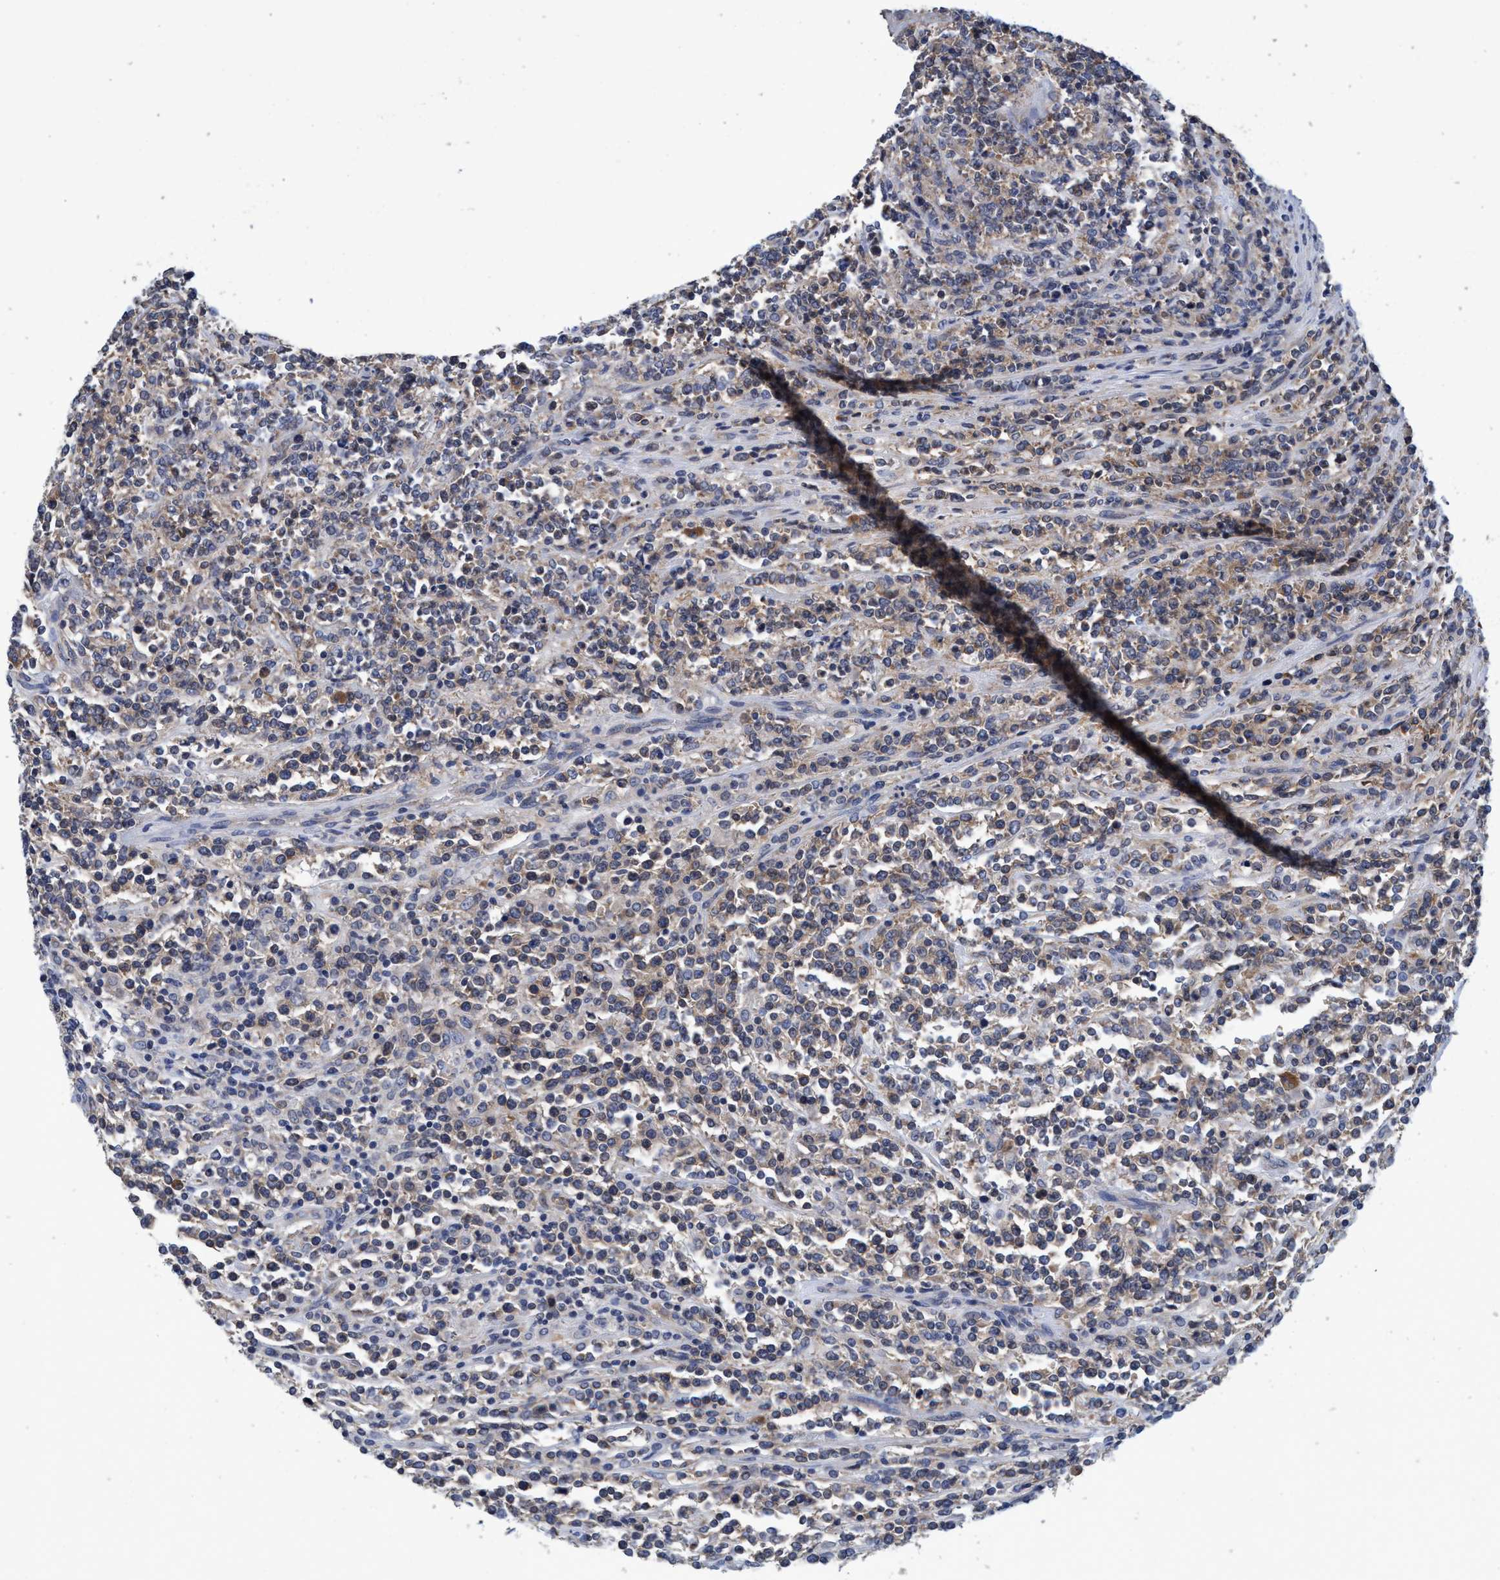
{"staining": {"intensity": "weak", "quantity": "25%-75%", "location": "cytoplasmic/membranous"}, "tissue": "lymphoma", "cell_type": "Tumor cells", "image_type": "cancer", "snomed": [{"axis": "morphology", "description": "Malignant lymphoma, non-Hodgkin's type, High grade"}, {"axis": "topography", "description": "Soft tissue"}], "caption": "Human high-grade malignant lymphoma, non-Hodgkin's type stained for a protein (brown) reveals weak cytoplasmic/membranous positive staining in about 25%-75% of tumor cells.", "gene": "CALCOCO2", "patient": {"sex": "male", "age": 18}}